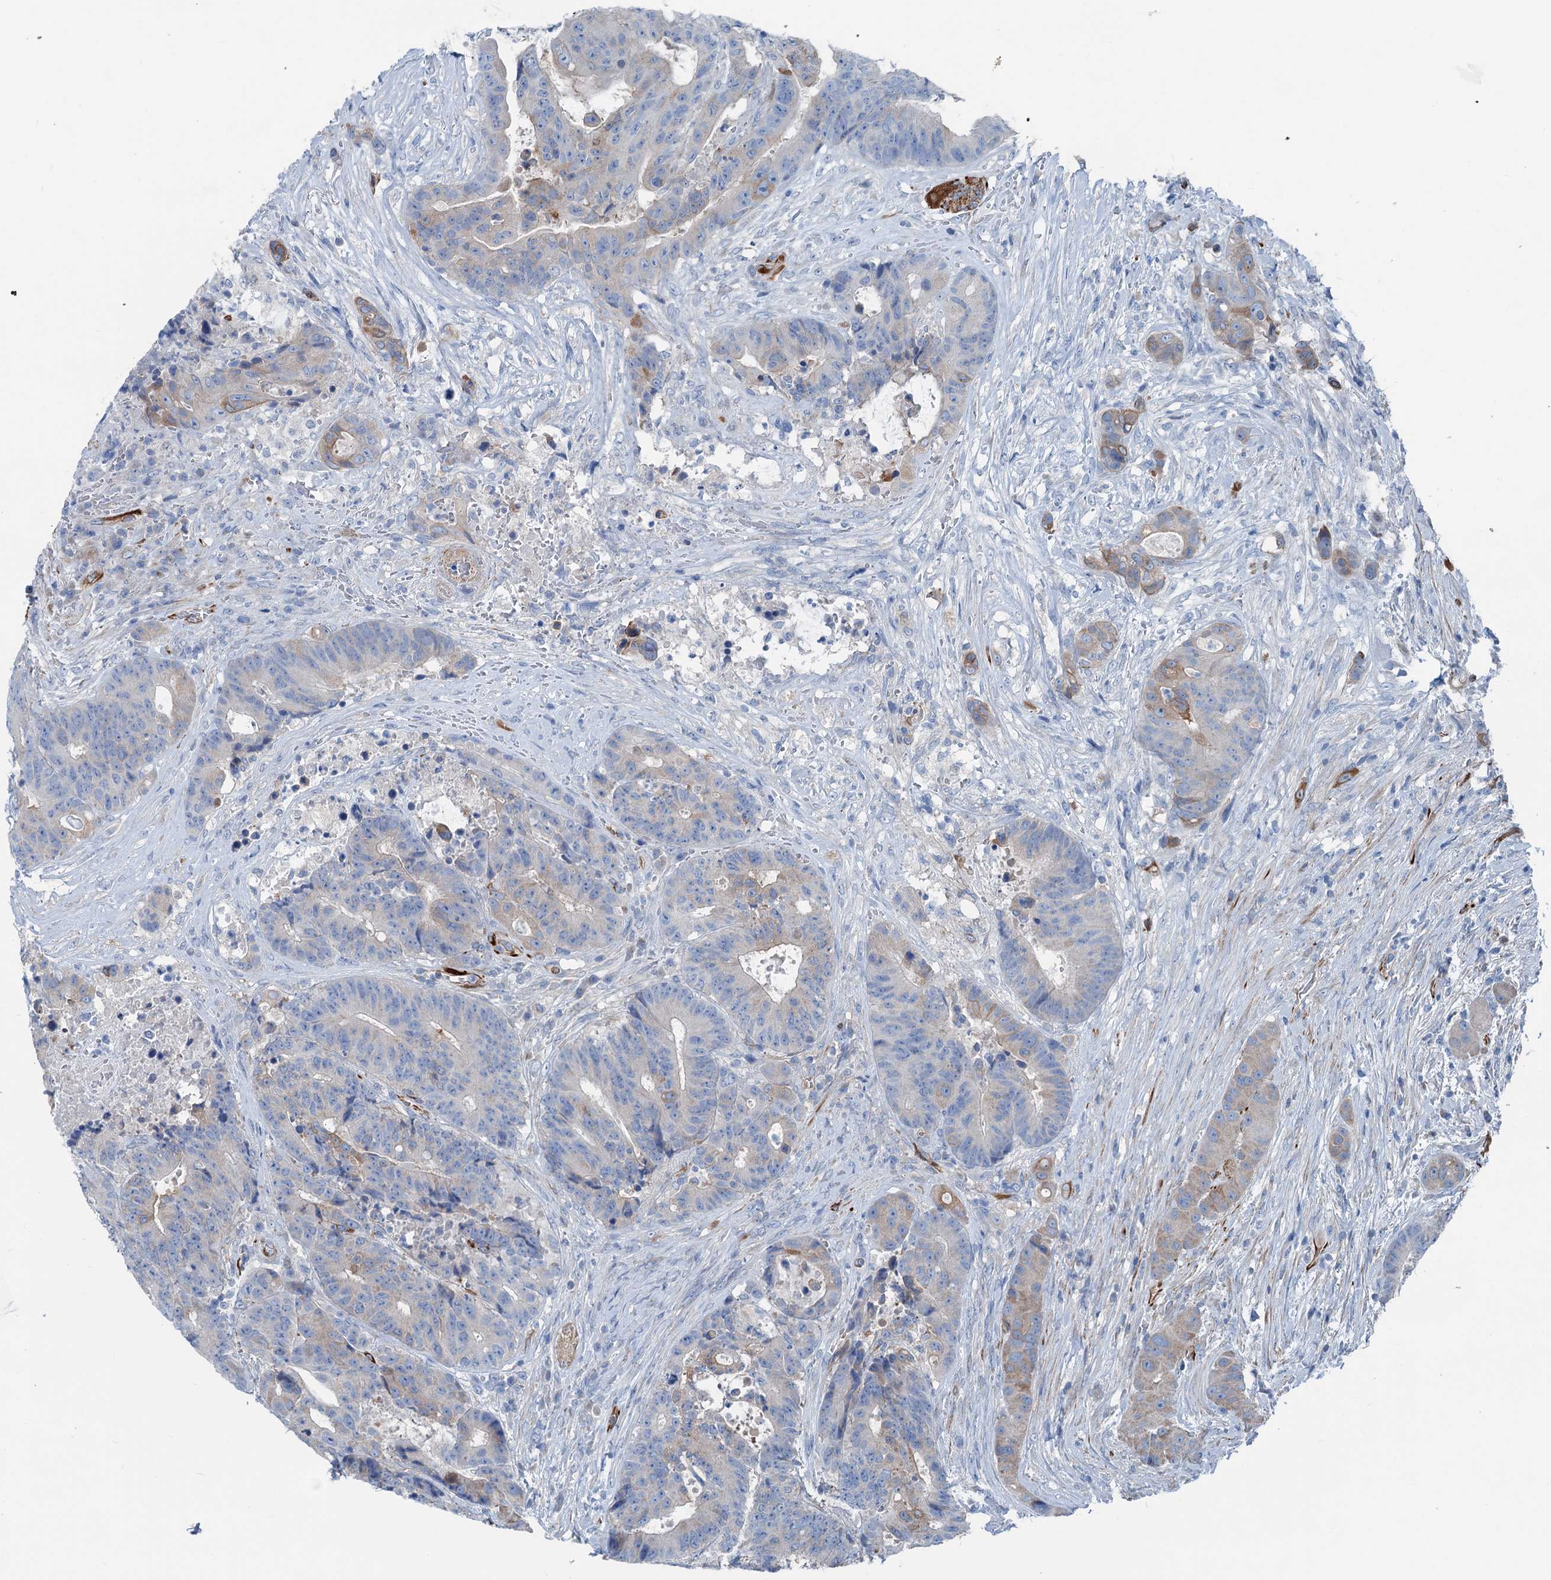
{"staining": {"intensity": "weak", "quantity": "<25%", "location": "cytoplasmic/membranous"}, "tissue": "colorectal cancer", "cell_type": "Tumor cells", "image_type": "cancer", "snomed": [{"axis": "morphology", "description": "Adenocarcinoma, NOS"}, {"axis": "topography", "description": "Rectum"}], "caption": "Colorectal adenocarcinoma was stained to show a protein in brown. There is no significant staining in tumor cells.", "gene": "CALCOCO1", "patient": {"sex": "male", "age": 69}}